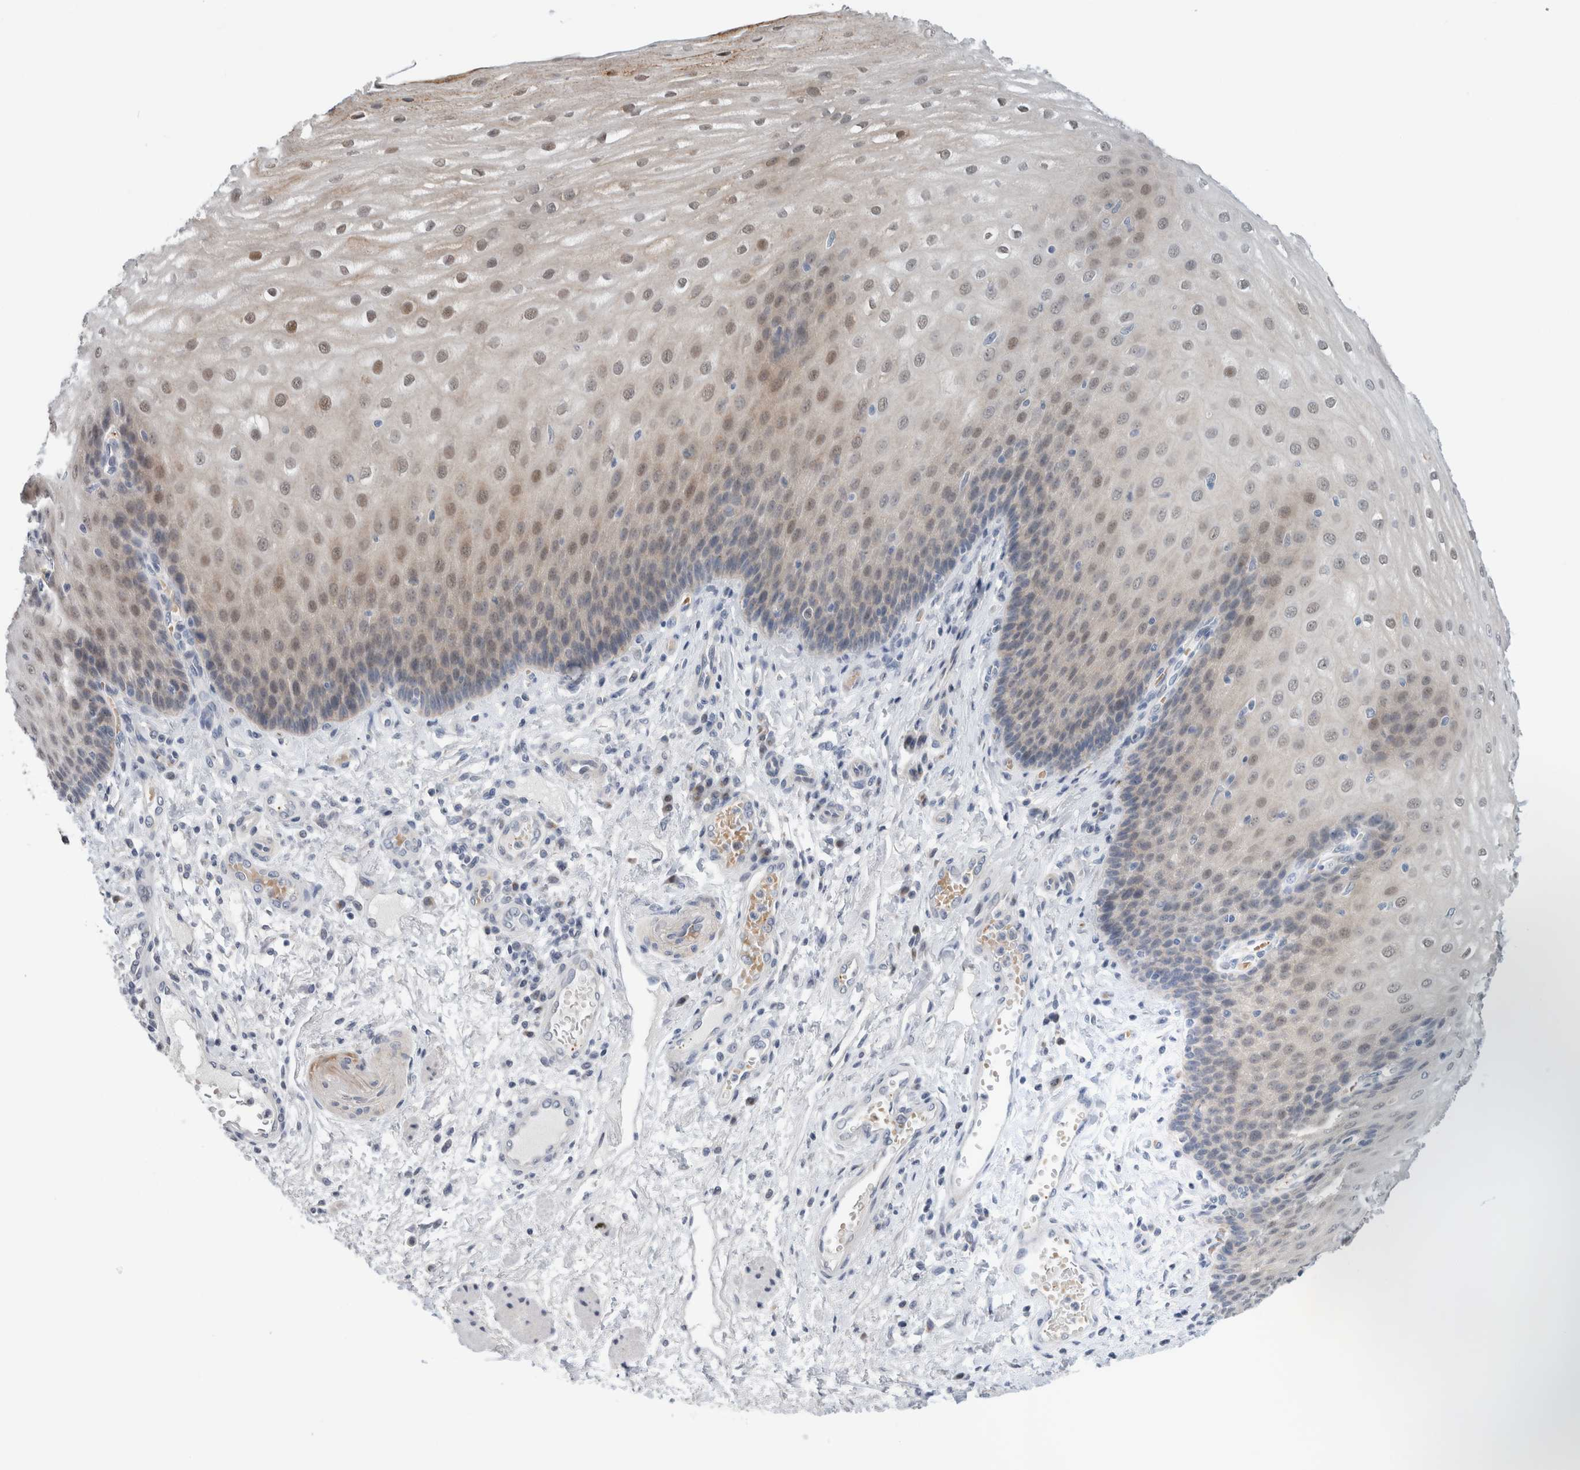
{"staining": {"intensity": "weak", "quantity": "<25%", "location": "nuclear"}, "tissue": "esophagus", "cell_type": "Squamous epithelial cells", "image_type": "normal", "snomed": [{"axis": "morphology", "description": "Normal tissue, NOS"}, {"axis": "topography", "description": "Esophagus"}], "caption": "High magnification brightfield microscopy of normal esophagus stained with DAB (3,3'-diaminobenzidine) (brown) and counterstained with hematoxylin (blue): squamous epithelial cells show no significant expression. (Stains: DAB immunohistochemistry with hematoxylin counter stain, Microscopy: brightfield microscopy at high magnification).", "gene": "CRAT", "patient": {"sex": "male", "age": 54}}